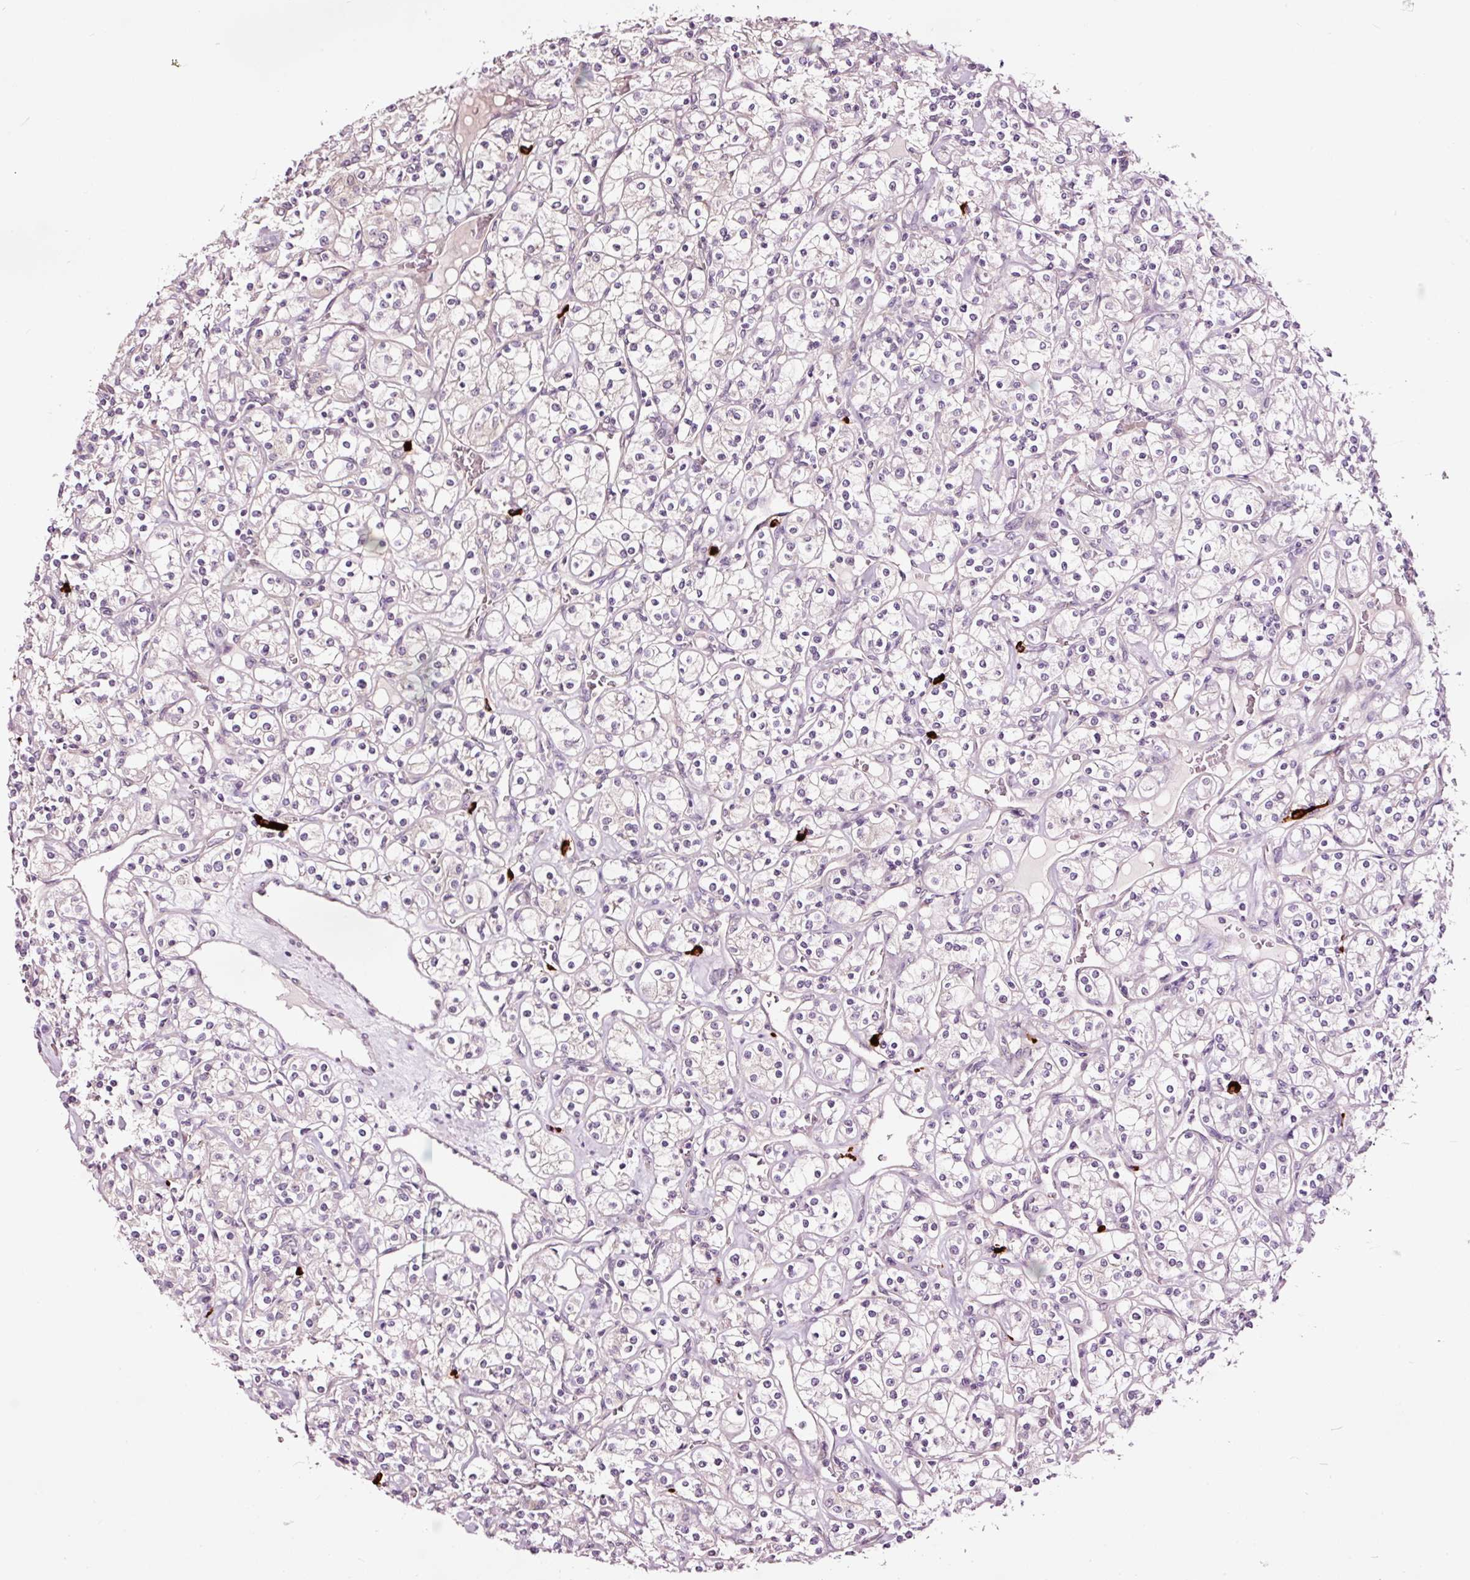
{"staining": {"intensity": "negative", "quantity": "none", "location": "none"}, "tissue": "renal cancer", "cell_type": "Tumor cells", "image_type": "cancer", "snomed": [{"axis": "morphology", "description": "Adenocarcinoma, NOS"}, {"axis": "topography", "description": "Kidney"}], "caption": "Immunohistochemistry image of neoplastic tissue: human renal adenocarcinoma stained with DAB displays no significant protein staining in tumor cells. The staining was performed using DAB (3,3'-diaminobenzidine) to visualize the protein expression in brown, while the nuclei were stained in blue with hematoxylin (Magnification: 20x).", "gene": "UTP14A", "patient": {"sex": "male", "age": 77}}